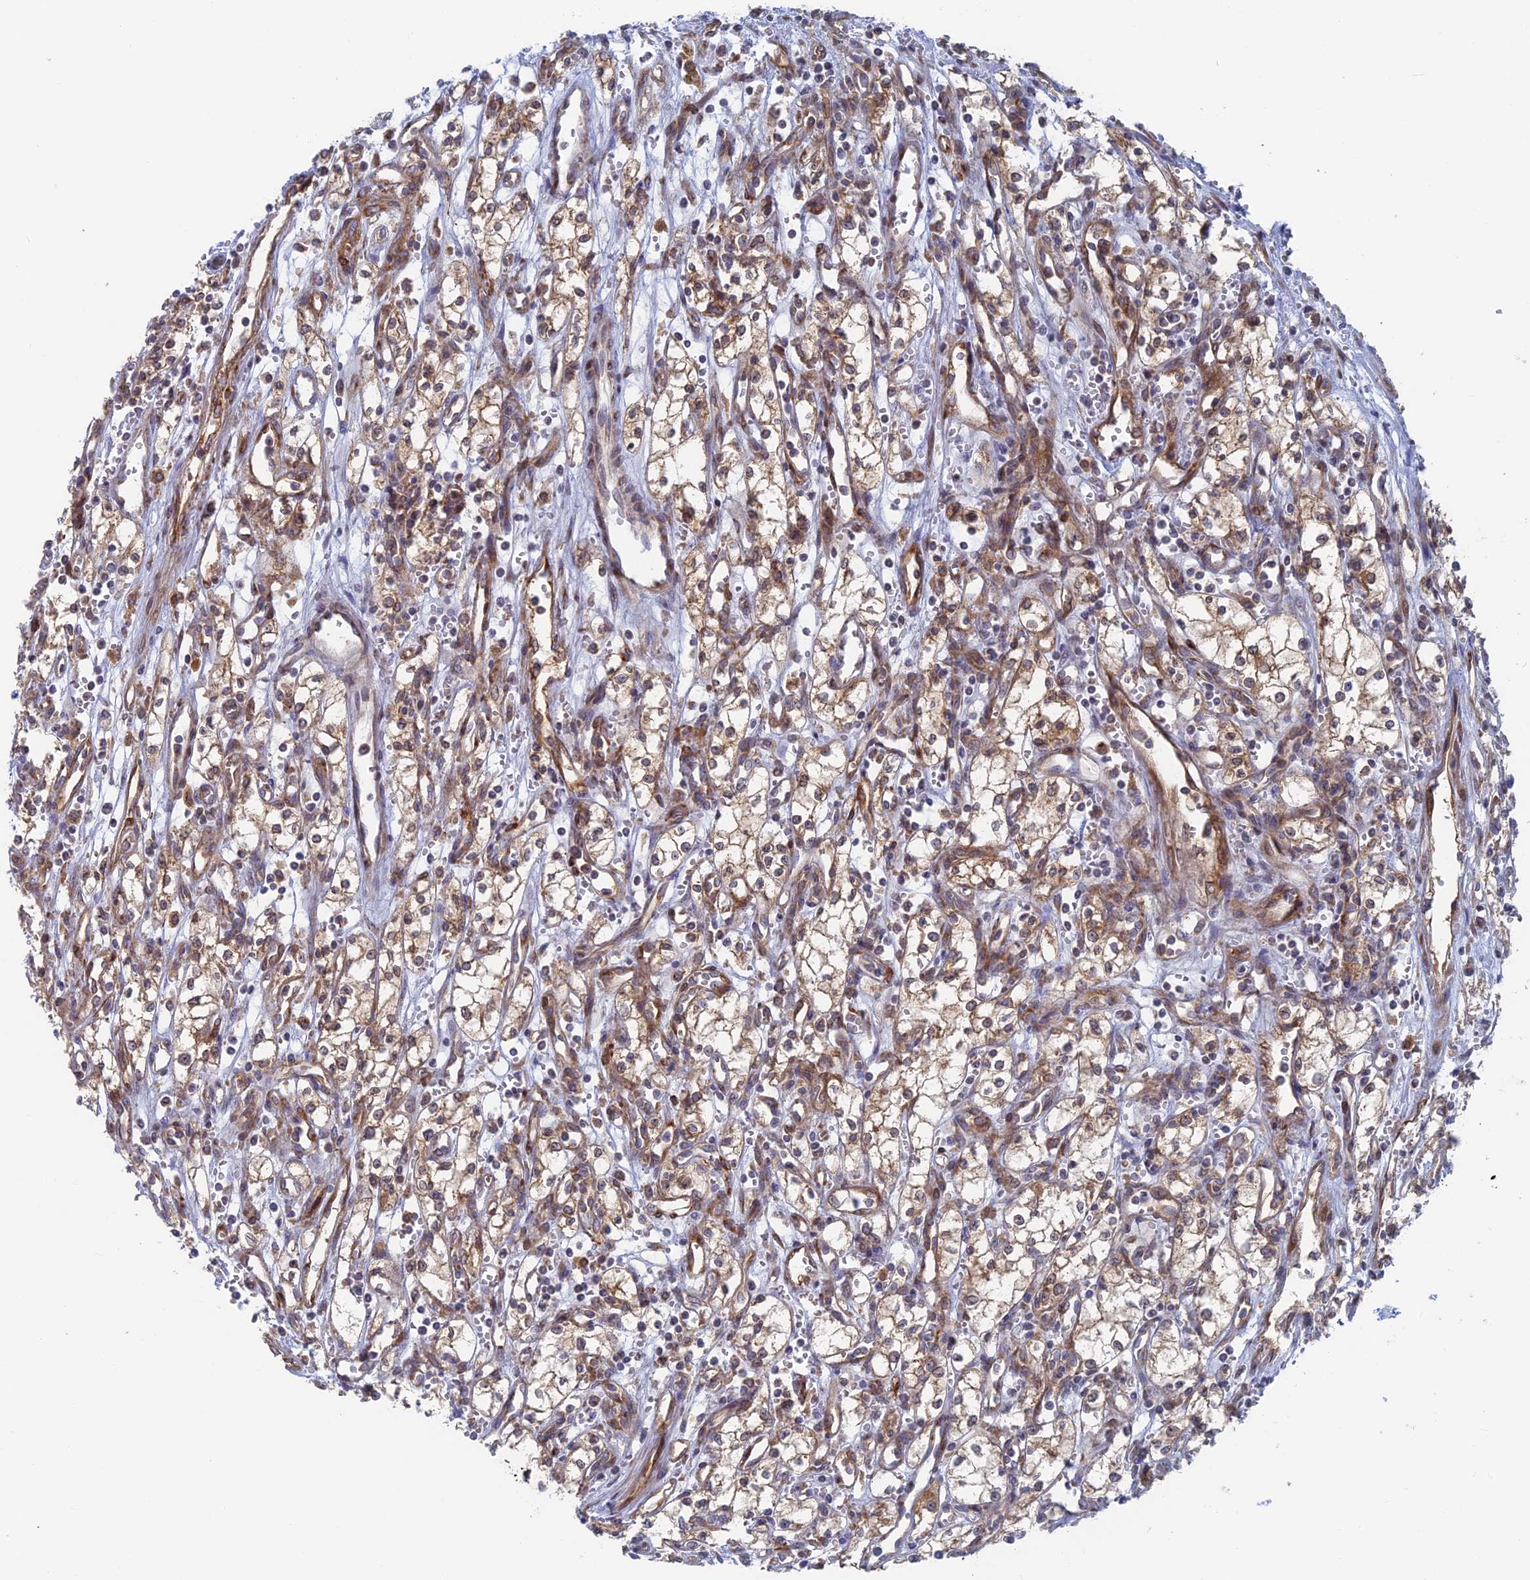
{"staining": {"intensity": "moderate", "quantity": "25%-75%", "location": "cytoplasmic/membranous"}, "tissue": "renal cancer", "cell_type": "Tumor cells", "image_type": "cancer", "snomed": [{"axis": "morphology", "description": "Adenocarcinoma, NOS"}, {"axis": "topography", "description": "Kidney"}], "caption": "Moderate cytoplasmic/membranous expression for a protein is identified in about 25%-75% of tumor cells of renal cancer (adenocarcinoma) using IHC.", "gene": "TBC1D30", "patient": {"sex": "male", "age": 59}}